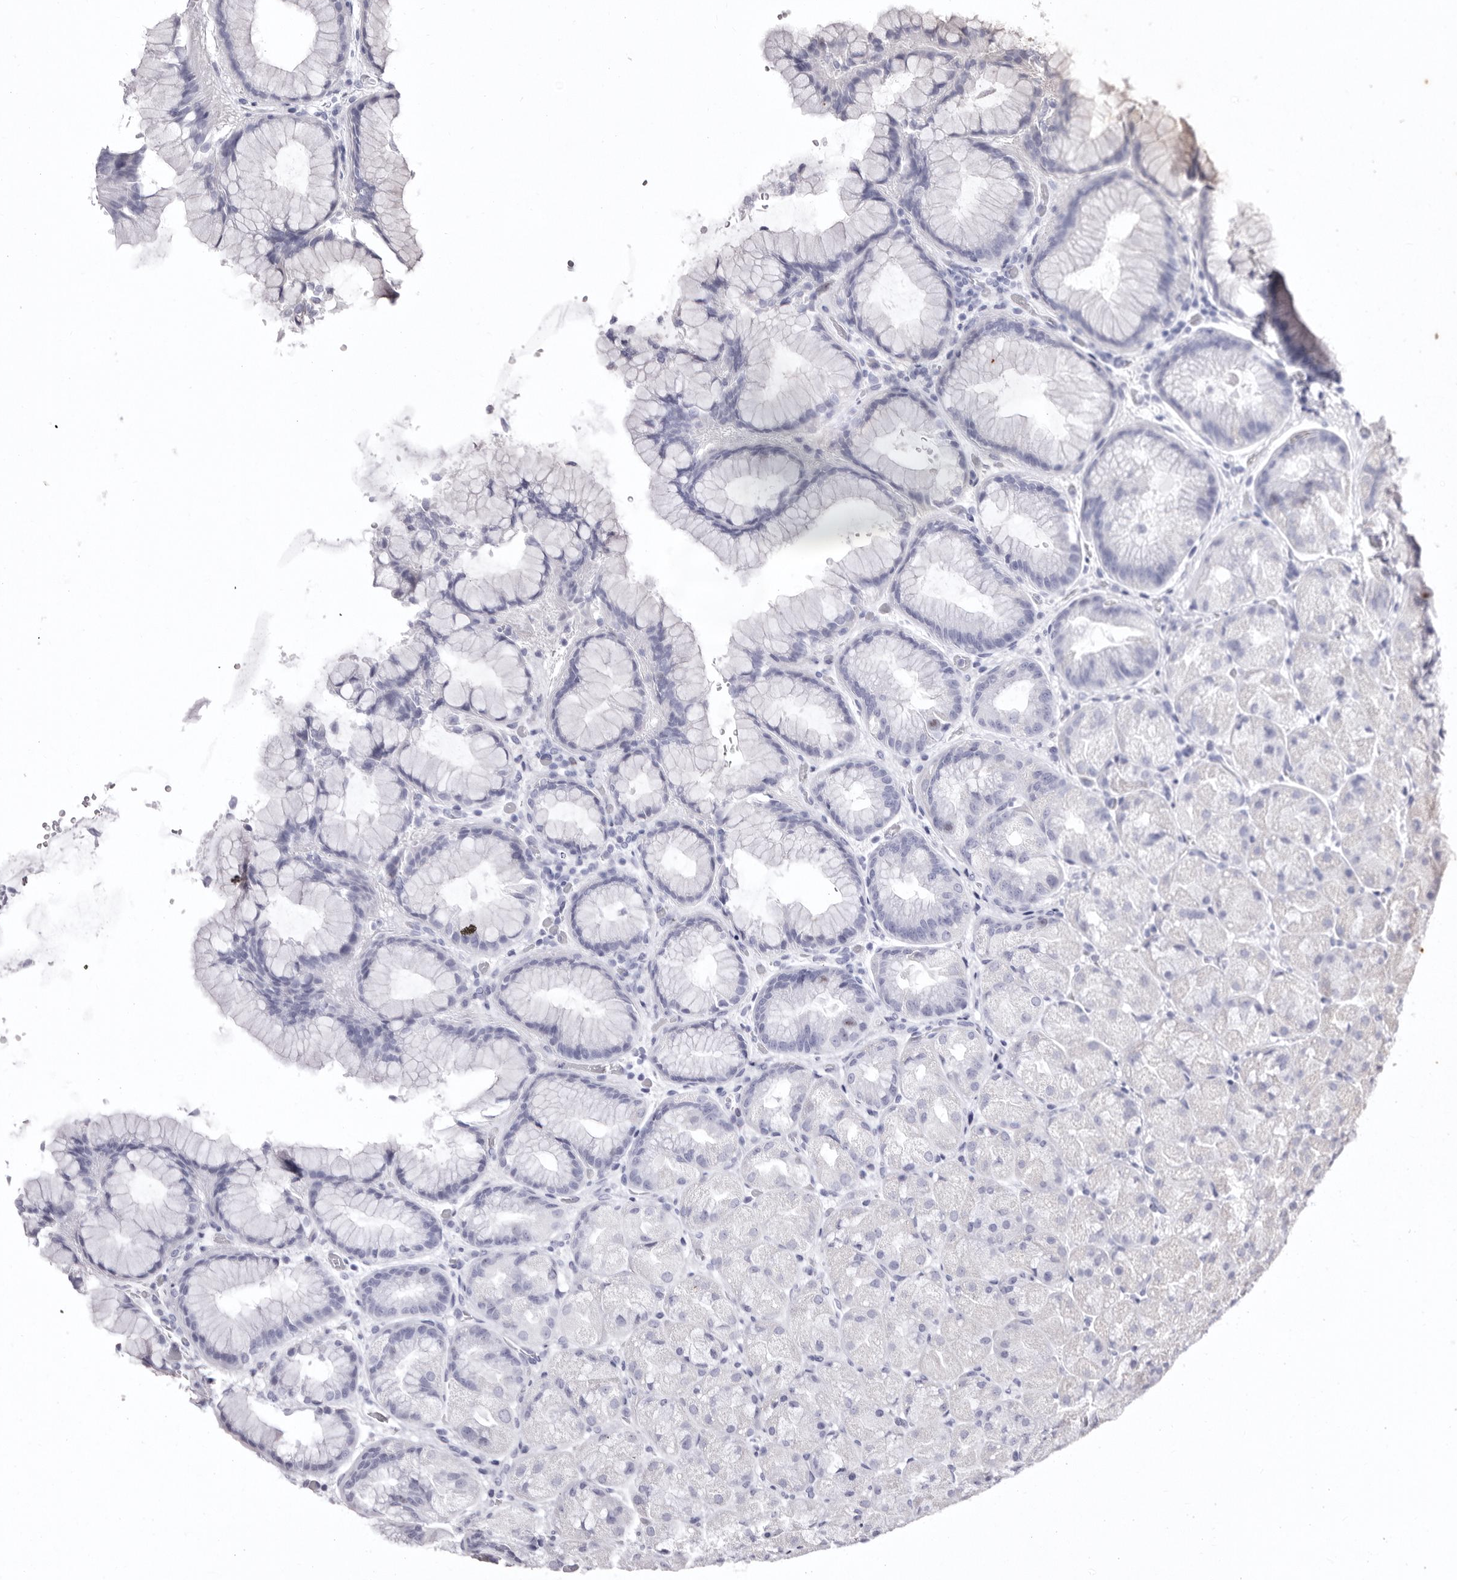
{"staining": {"intensity": "negative", "quantity": "none", "location": "none"}, "tissue": "stomach", "cell_type": "Glandular cells", "image_type": "normal", "snomed": [{"axis": "morphology", "description": "Normal tissue, NOS"}, {"axis": "topography", "description": "Stomach, upper"}, {"axis": "topography", "description": "Stomach"}], "caption": "Immunohistochemical staining of benign human stomach shows no significant staining in glandular cells.", "gene": "CDCA8", "patient": {"sex": "male", "age": 48}}